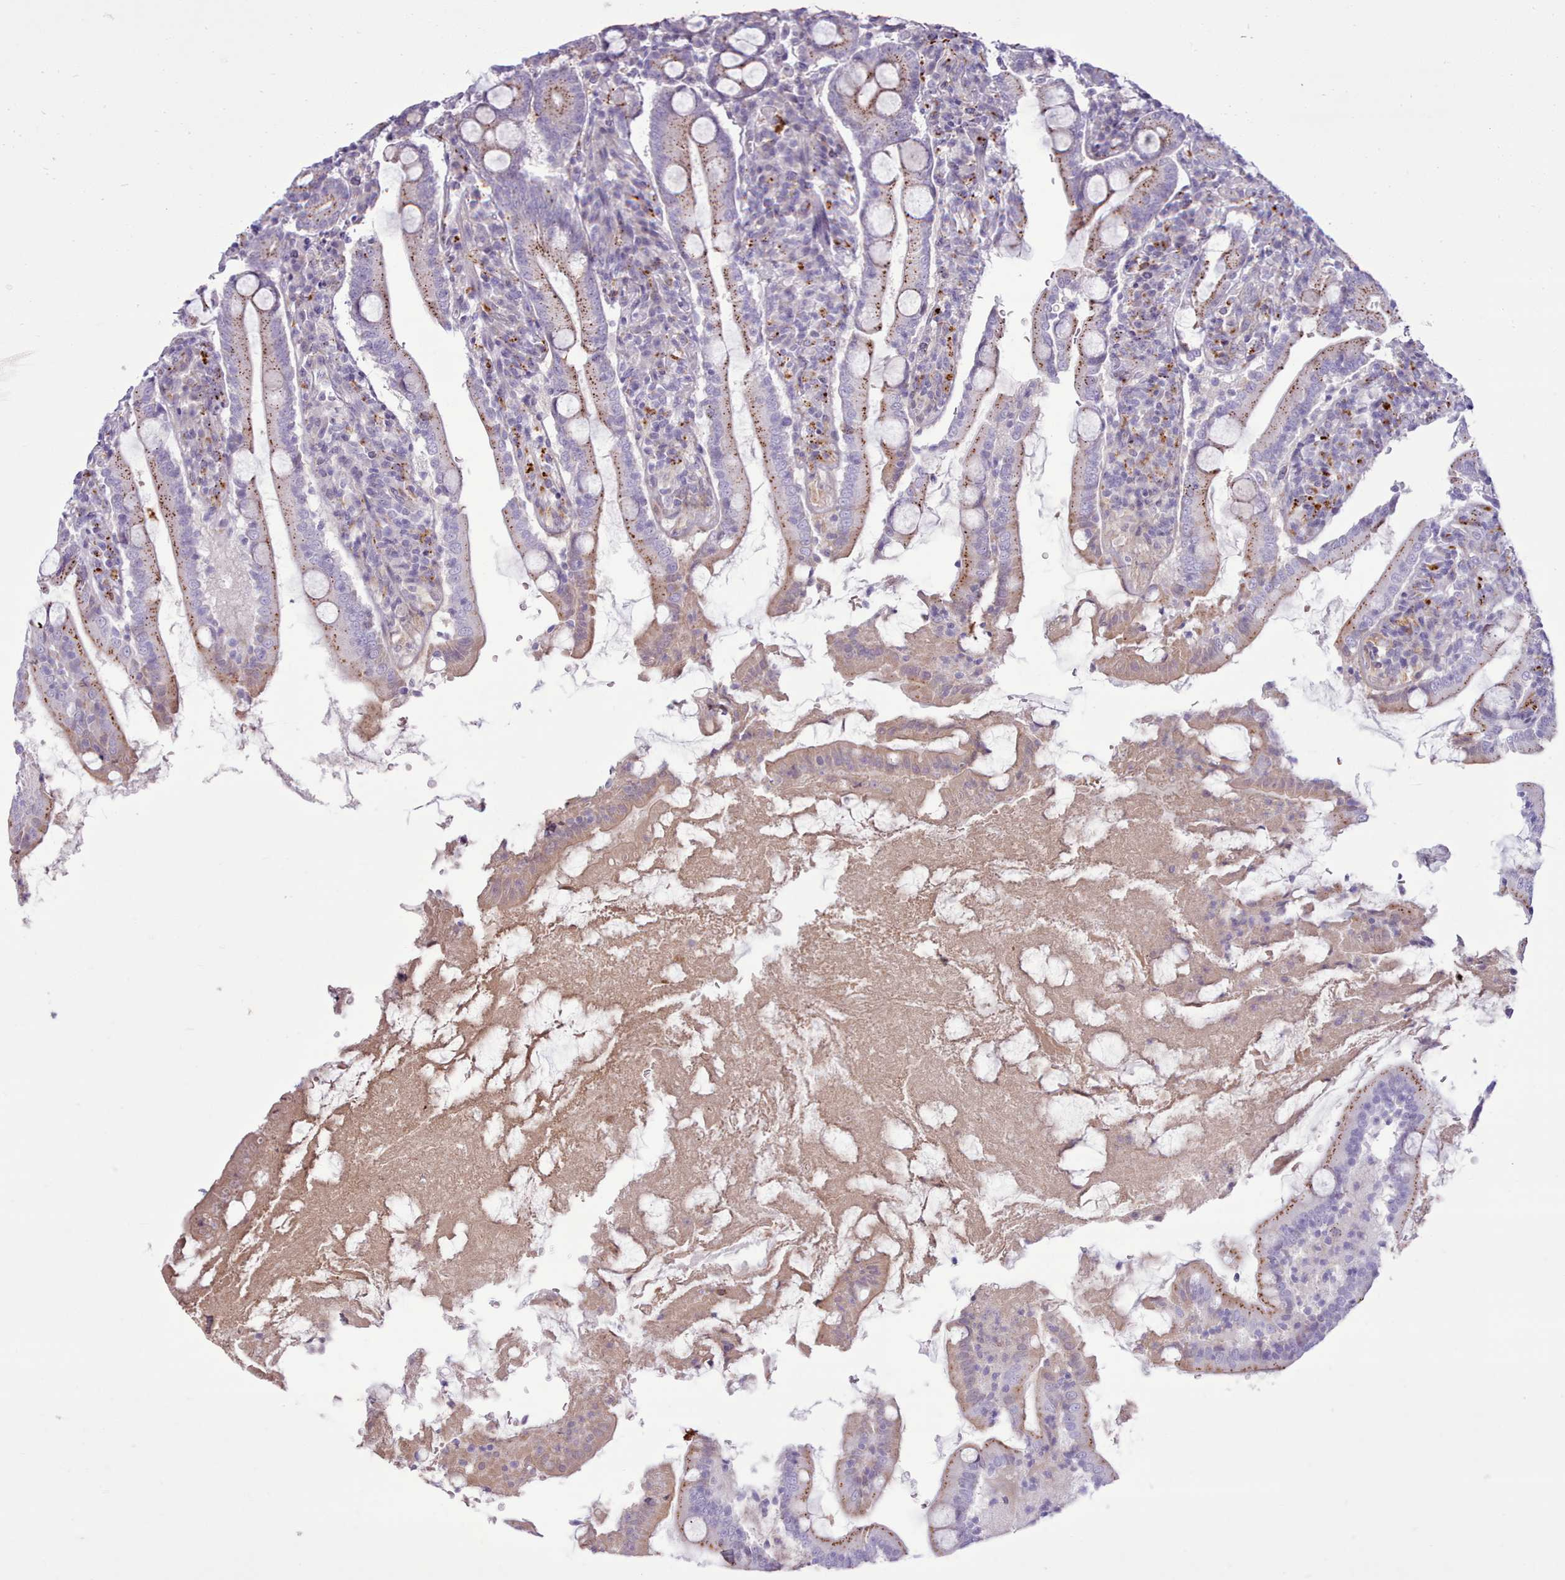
{"staining": {"intensity": "moderate", "quantity": ">75%", "location": "cytoplasmic/membranous"}, "tissue": "duodenum", "cell_type": "Glandular cells", "image_type": "normal", "snomed": [{"axis": "morphology", "description": "Normal tissue, NOS"}, {"axis": "topography", "description": "Duodenum"}], "caption": "Normal duodenum displays moderate cytoplasmic/membranous expression in about >75% of glandular cells, visualized by immunohistochemistry. The protein is stained brown, and the nuclei are stained in blue (DAB IHC with brightfield microscopy, high magnification).", "gene": "SRD5A1", "patient": {"sex": "male", "age": 35}}